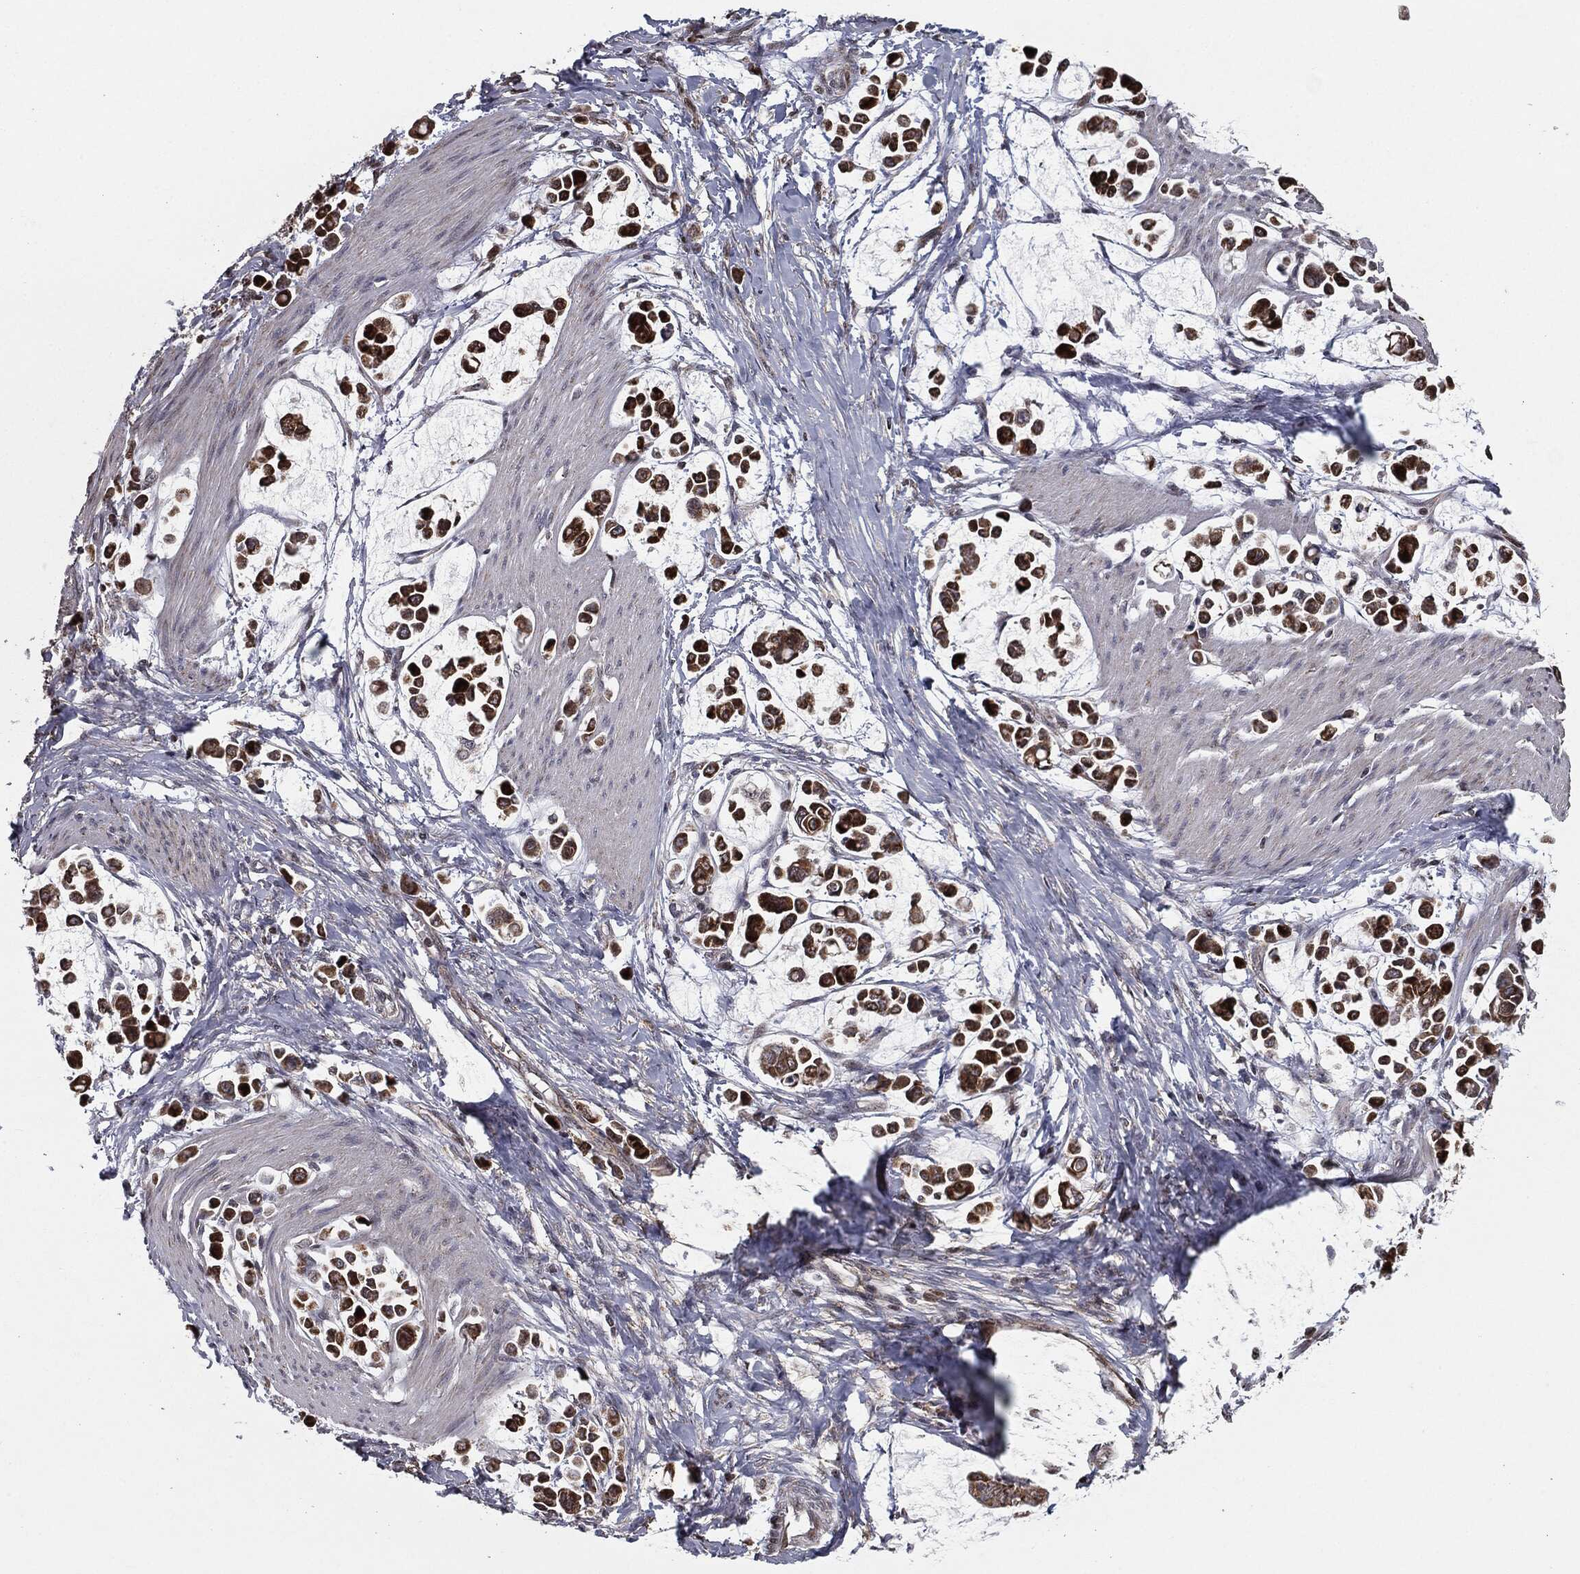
{"staining": {"intensity": "strong", "quantity": ">75%", "location": "cytoplasmic/membranous"}, "tissue": "stomach cancer", "cell_type": "Tumor cells", "image_type": "cancer", "snomed": [{"axis": "morphology", "description": "Adenocarcinoma, NOS"}, {"axis": "topography", "description": "Stomach"}], "caption": "High-magnification brightfield microscopy of stomach adenocarcinoma stained with DAB (3,3'-diaminobenzidine) (brown) and counterstained with hematoxylin (blue). tumor cells exhibit strong cytoplasmic/membranous staining is seen in approximately>75% of cells.", "gene": "CHCHD2", "patient": {"sex": "male", "age": 82}}